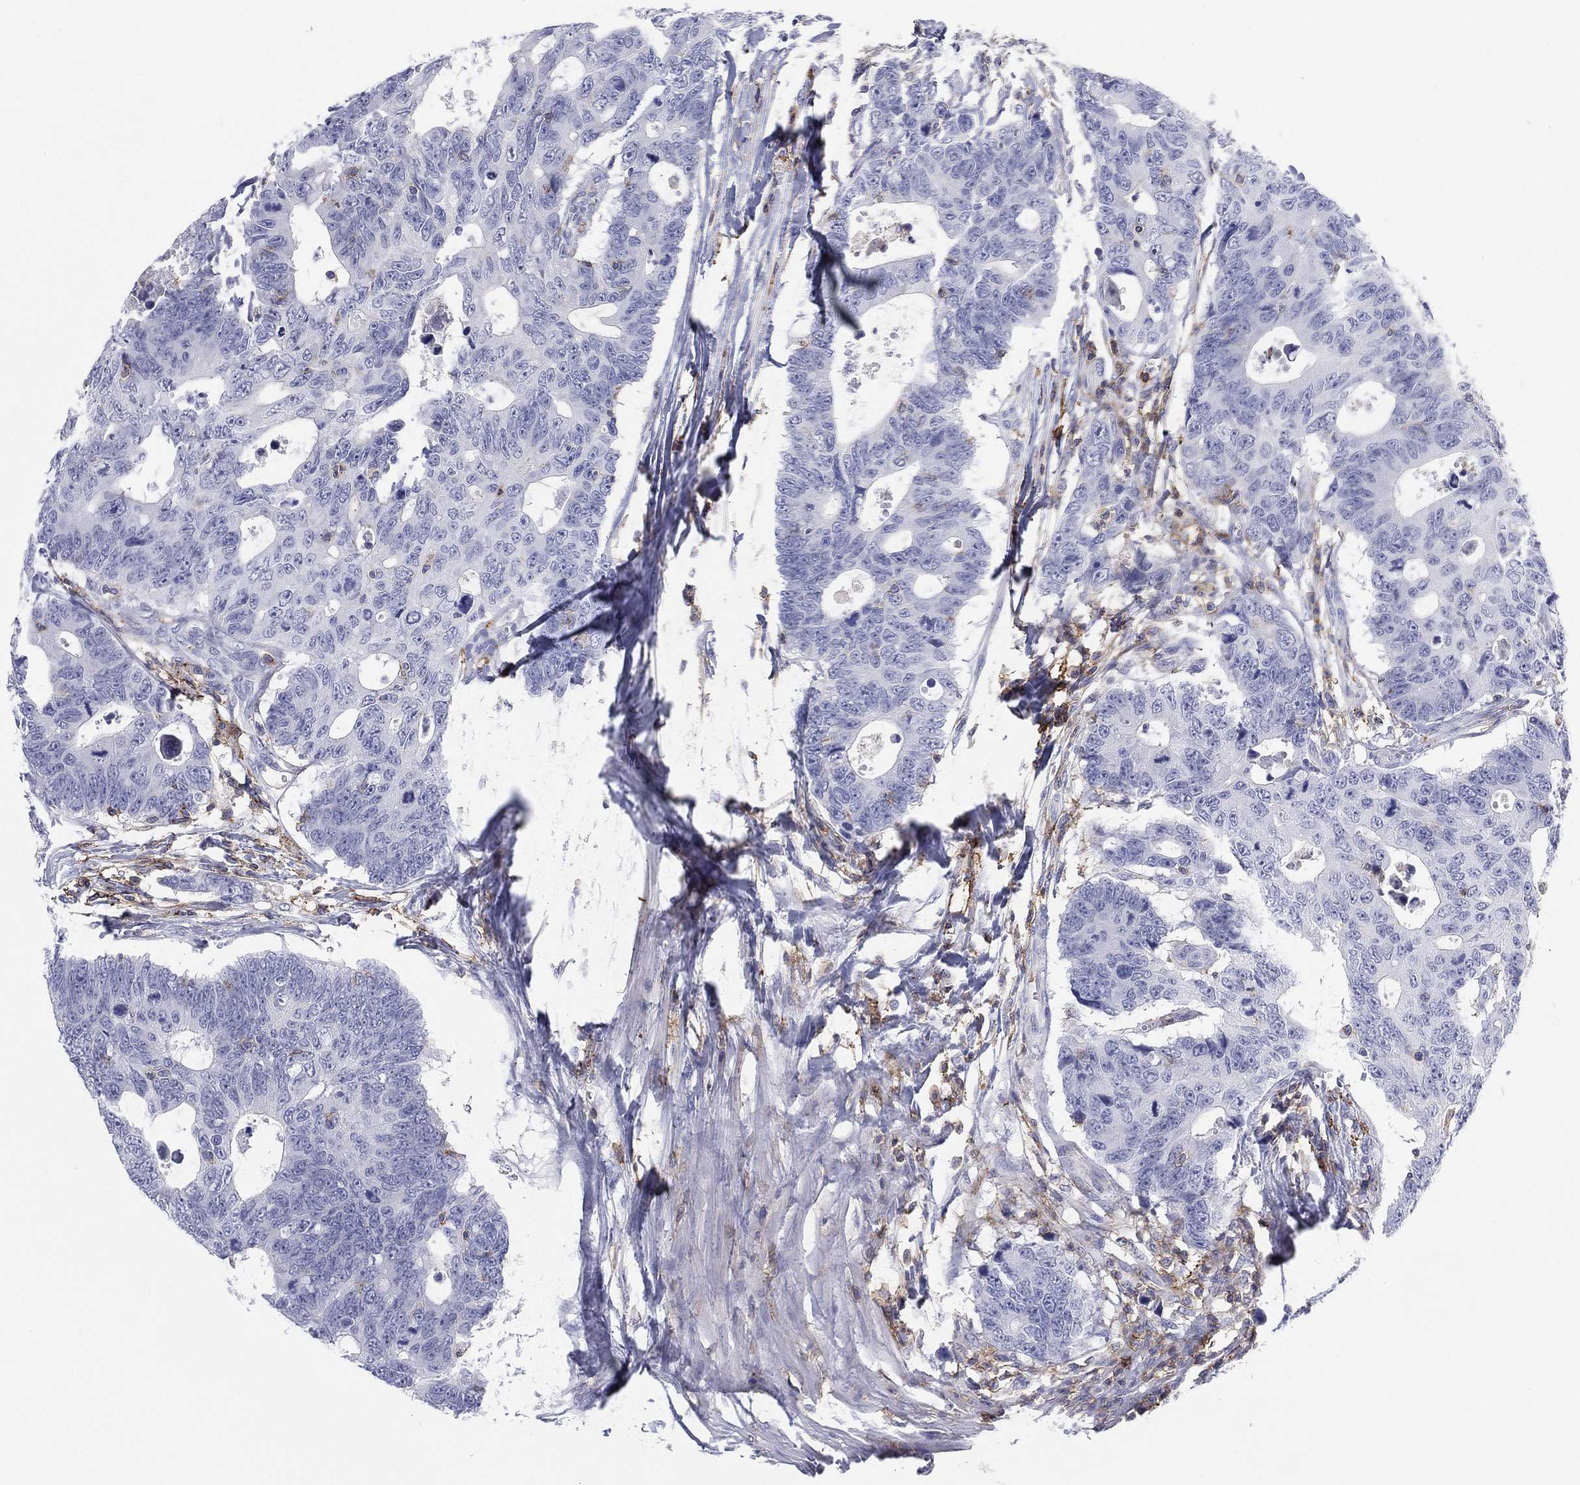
{"staining": {"intensity": "negative", "quantity": "none", "location": "none"}, "tissue": "colorectal cancer", "cell_type": "Tumor cells", "image_type": "cancer", "snomed": [{"axis": "morphology", "description": "Adenocarcinoma, NOS"}, {"axis": "topography", "description": "Colon"}], "caption": "IHC of adenocarcinoma (colorectal) exhibits no positivity in tumor cells. Nuclei are stained in blue.", "gene": "SELPLG", "patient": {"sex": "female", "age": 77}}